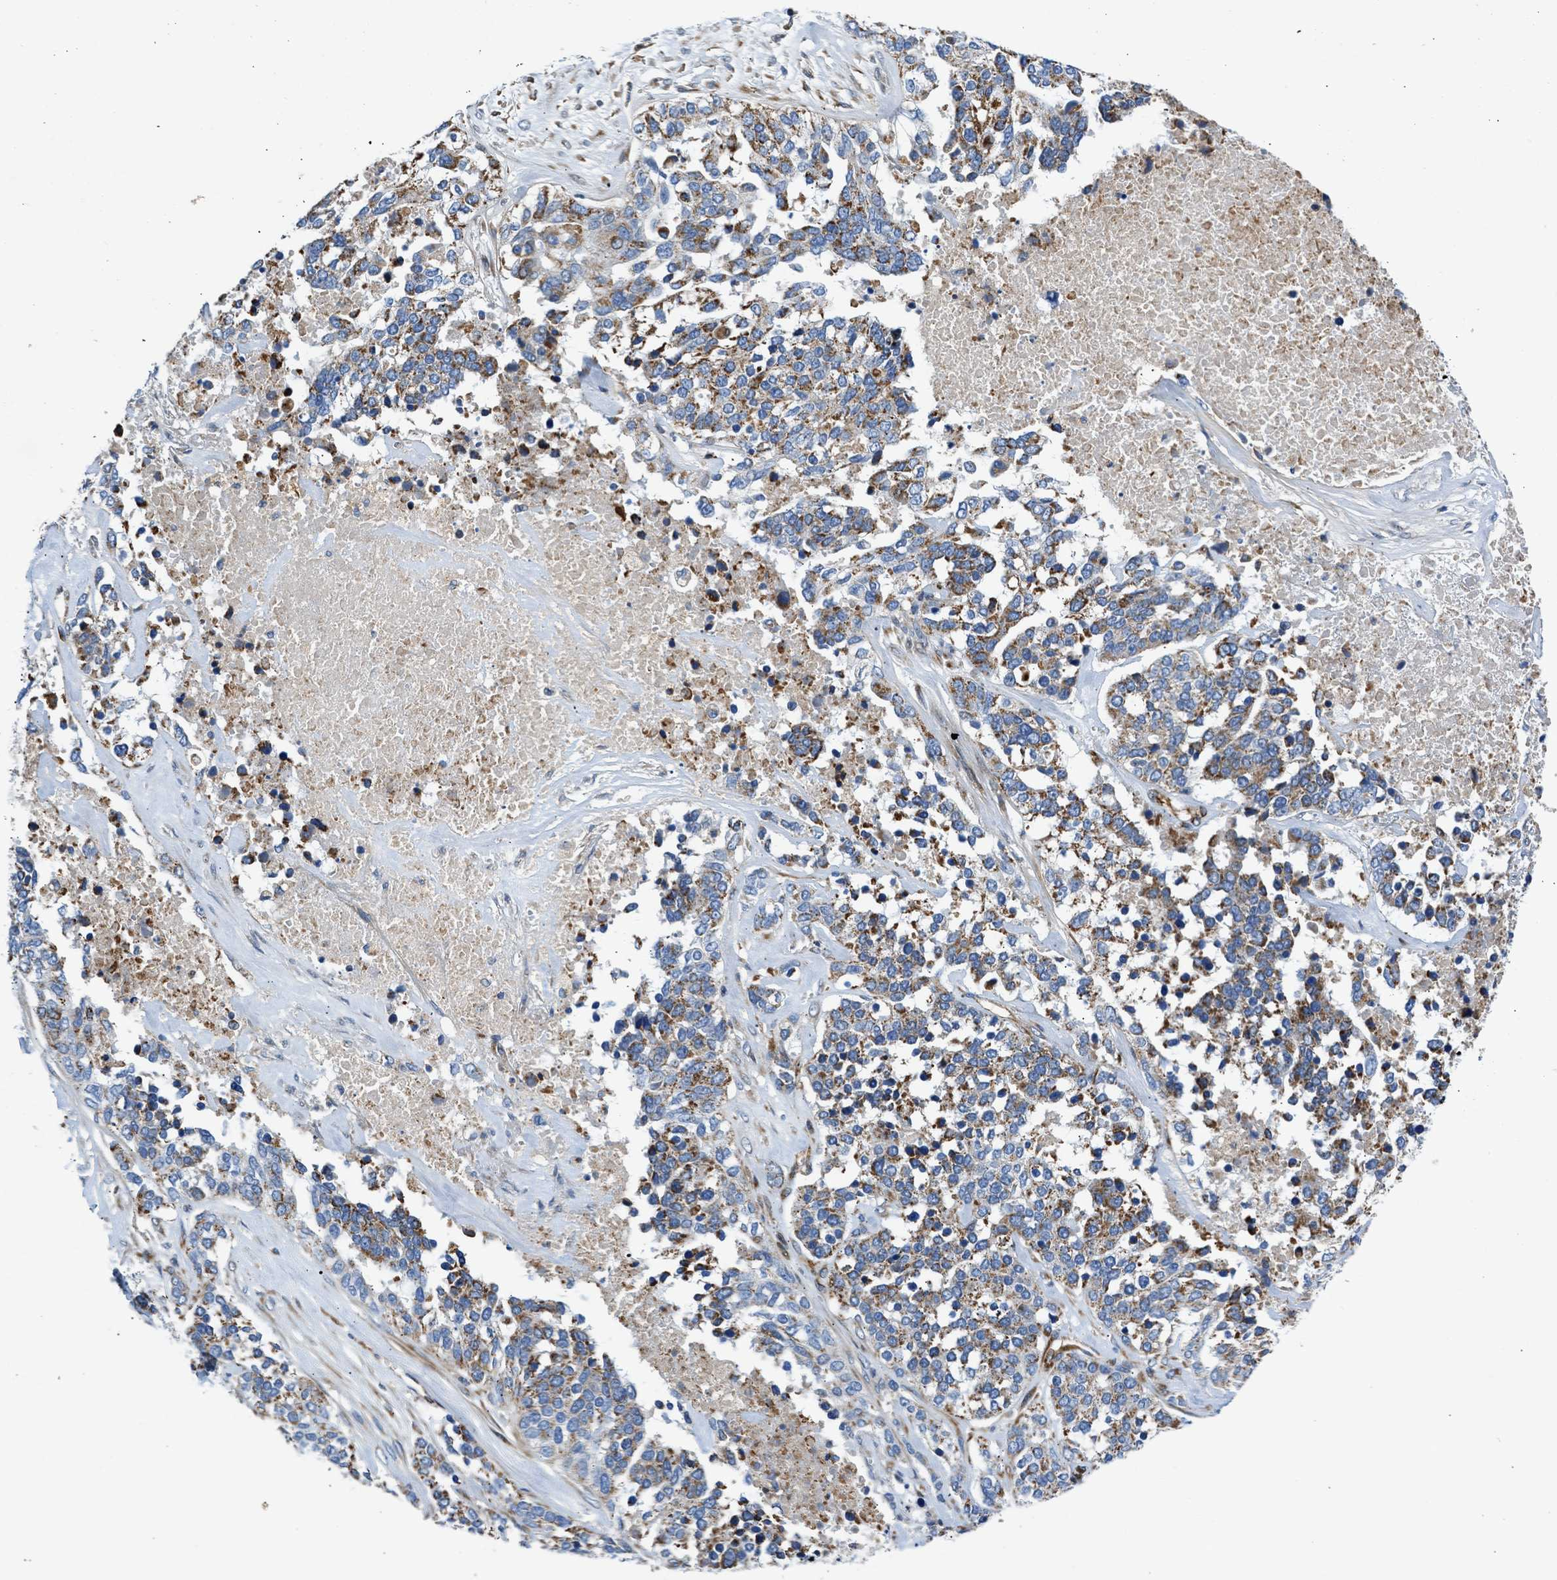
{"staining": {"intensity": "moderate", "quantity": ">75%", "location": "cytoplasmic/membranous"}, "tissue": "ovarian cancer", "cell_type": "Tumor cells", "image_type": "cancer", "snomed": [{"axis": "morphology", "description": "Cystadenocarcinoma, serous, NOS"}, {"axis": "topography", "description": "Ovary"}], "caption": "The histopathology image reveals a brown stain indicating the presence of a protein in the cytoplasmic/membranous of tumor cells in serous cystadenocarcinoma (ovarian). (DAB (3,3'-diaminobenzidine) IHC, brown staining for protein, blue staining for nuclei).", "gene": "ULK4", "patient": {"sex": "female", "age": 44}}